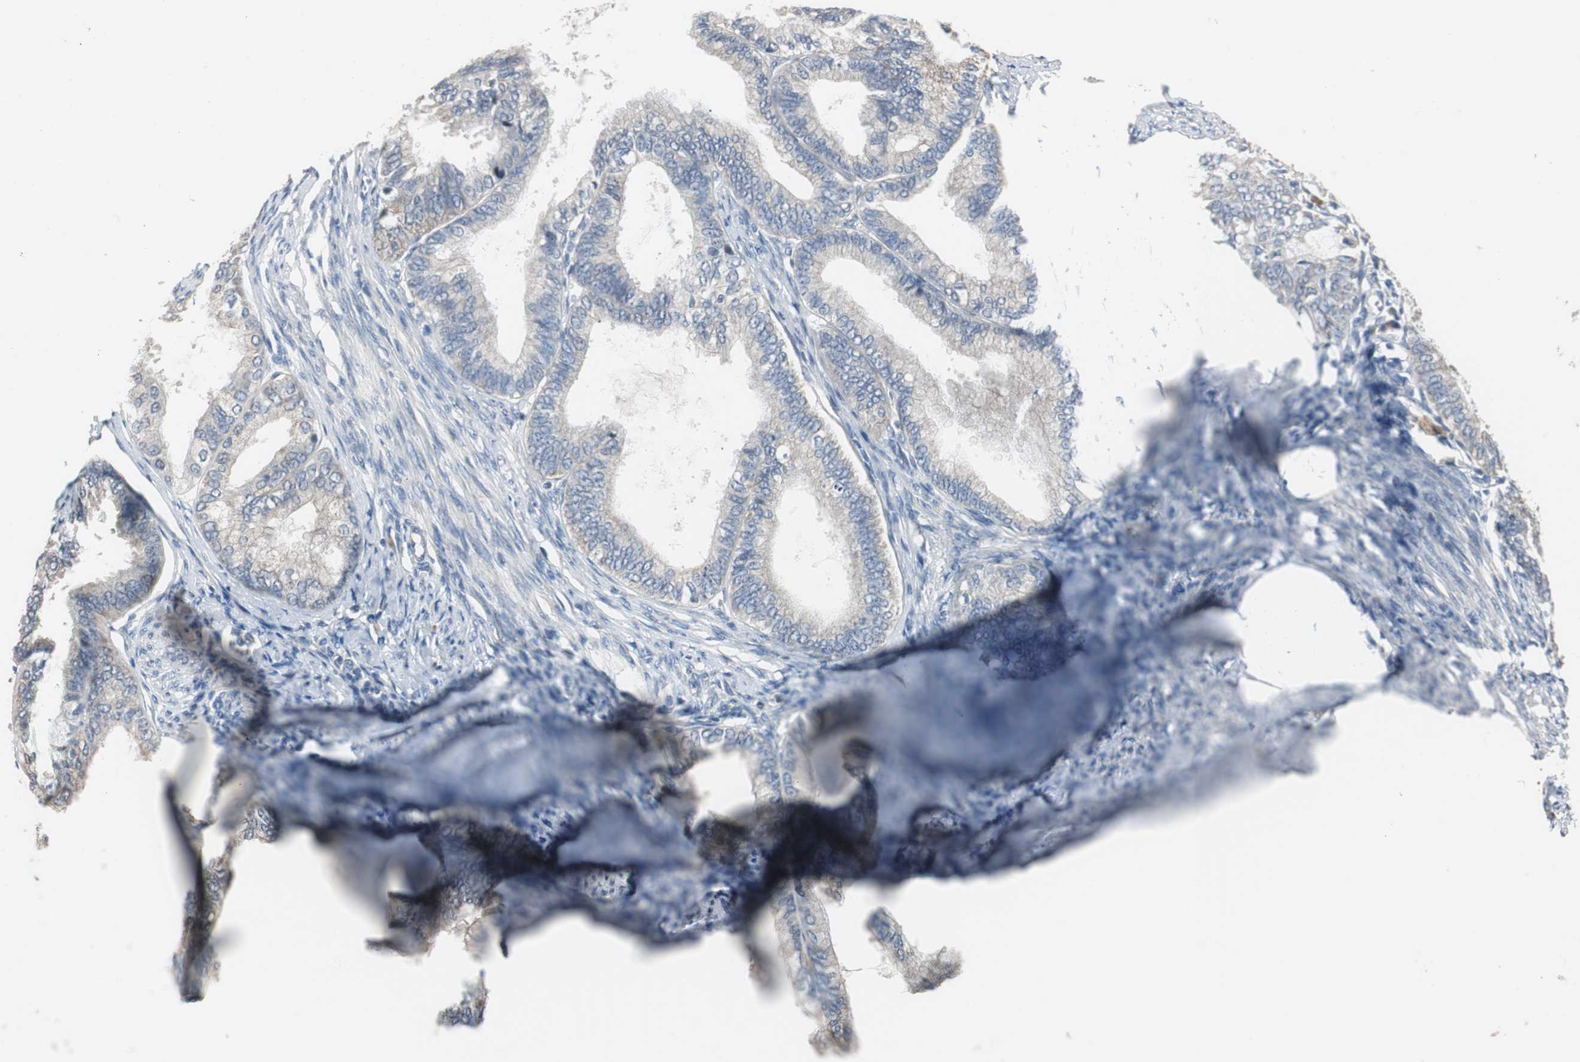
{"staining": {"intensity": "negative", "quantity": "none", "location": "none"}, "tissue": "endometrial cancer", "cell_type": "Tumor cells", "image_type": "cancer", "snomed": [{"axis": "morphology", "description": "Adenocarcinoma, NOS"}, {"axis": "topography", "description": "Endometrium"}], "caption": "The photomicrograph shows no staining of tumor cells in adenocarcinoma (endometrial).", "gene": "MYT1", "patient": {"sex": "female", "age": 86}}